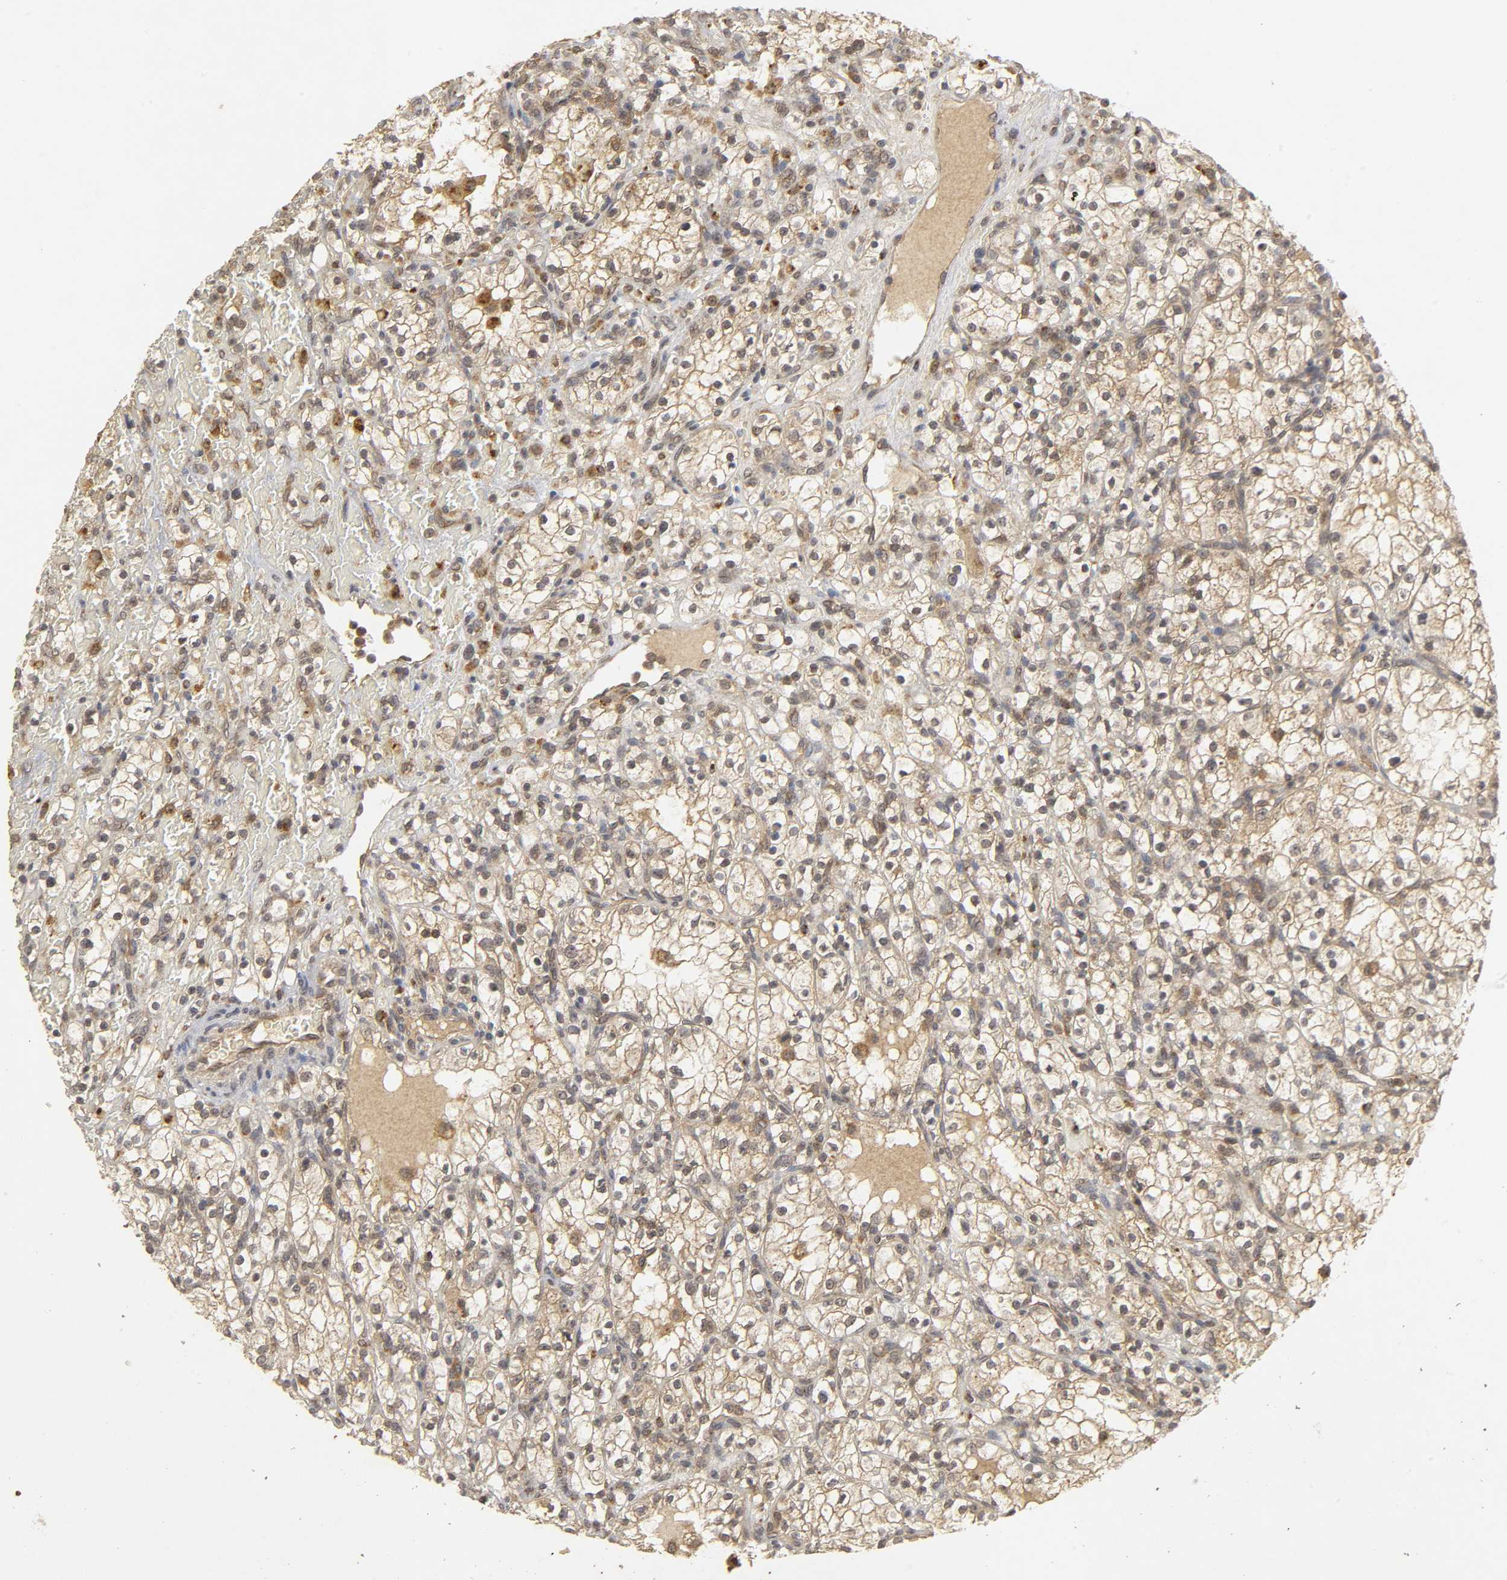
{"staining": {"intensity": "weak", "quantity": "25%-75%", "location": "cytoplasmic/membranous"}, "tissue": "renal cancer", "cell_type": "Tumor cells", "image_type": "cancer", "snomed": [{"axis": "morphology", "description": "Normal tissue, NOS"}, {"axis": "morphology", "description": "Adenocarcinoma, NOS"}, {"axis": "topography", "description": "Kidney"}], "caption": "Tumor cells reveal low levels of weak cytoplasmic/membranous expression in about 25%-75% of cells in renal adenocarcinoma.", "gene": "TRAF6", "patient": {"sex": "female", "age": 55}}